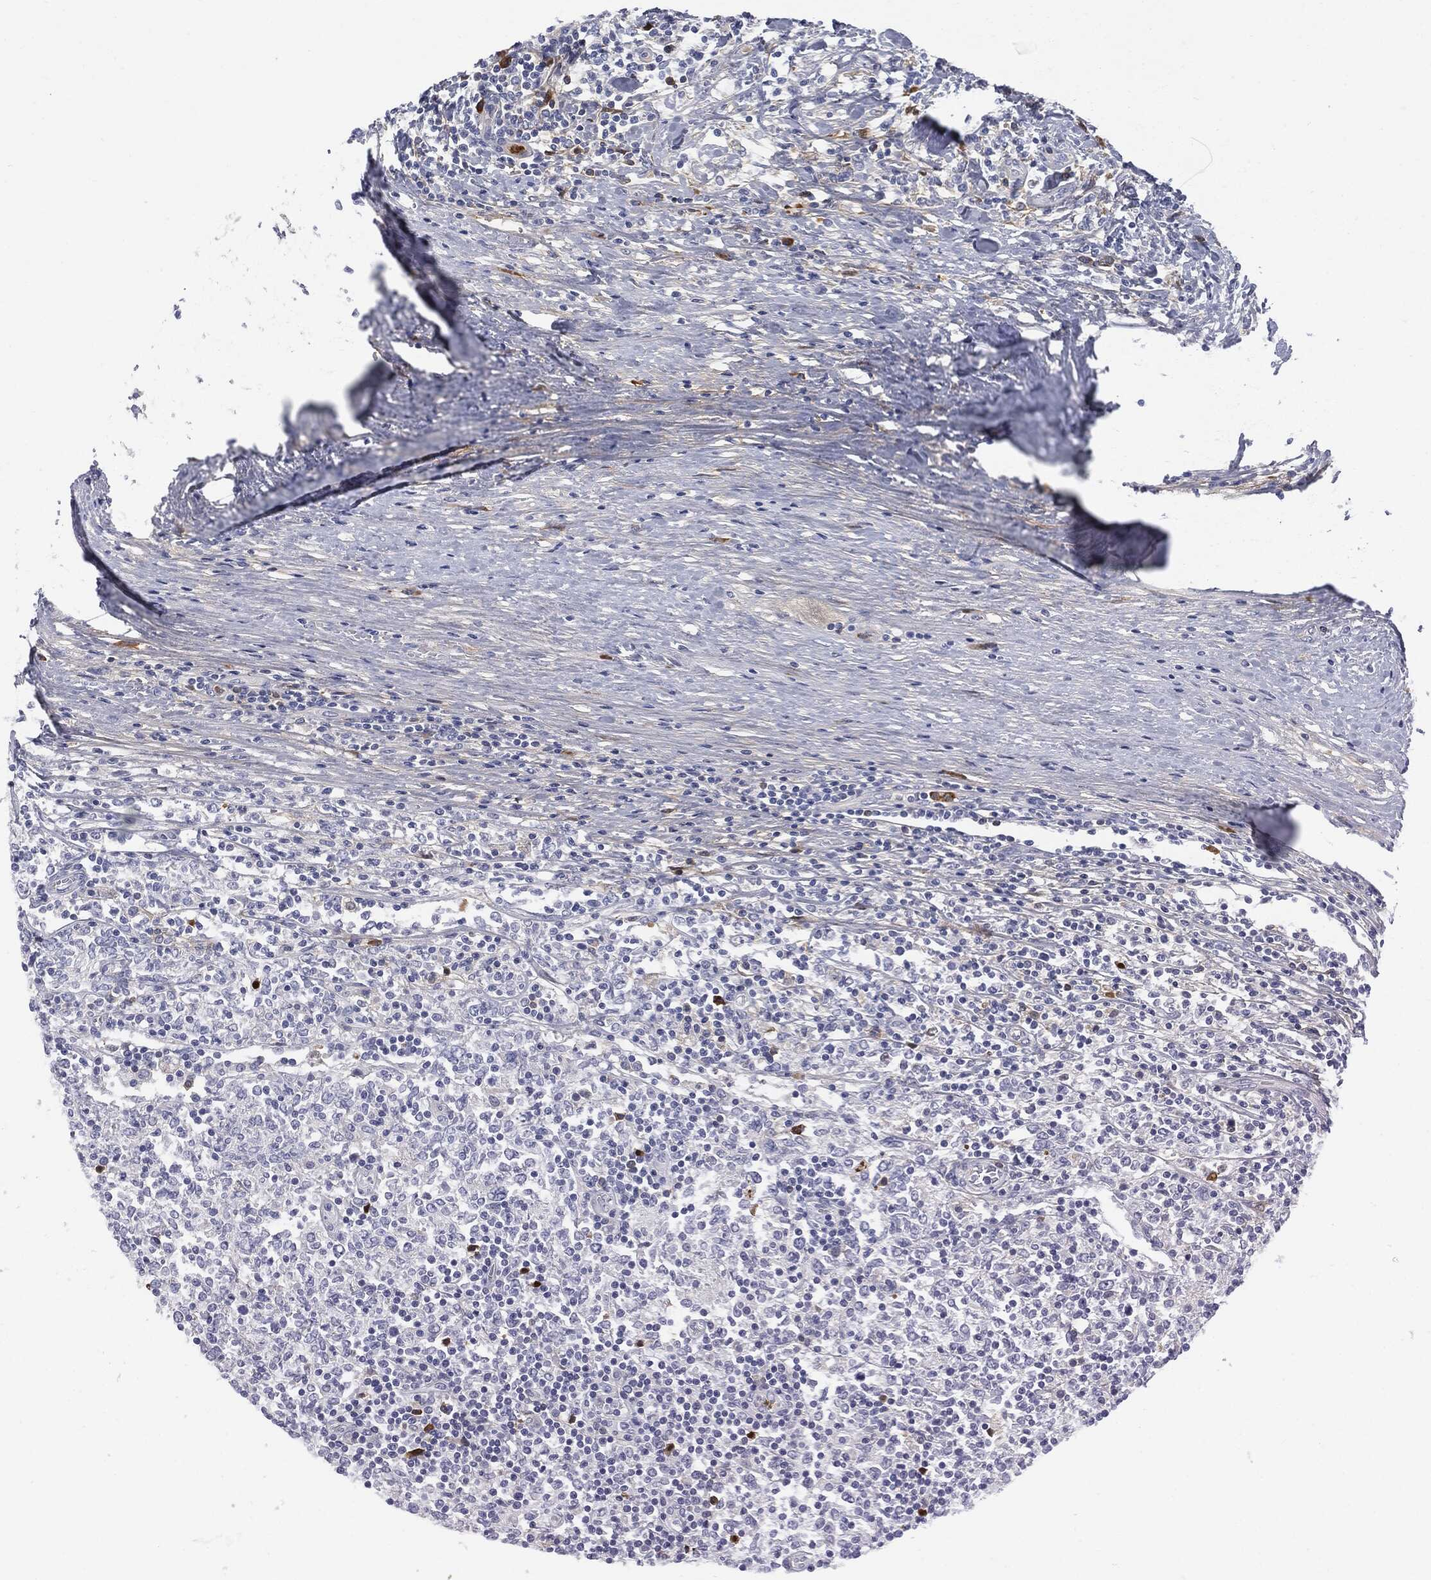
{"staining": {"intensity": "negative", "quantity": "none", "location": "none"}, "tissue": "lymphoma", "cell_type": "Tumor cells", "image_type": "cancer", "snomed": [{"axis": "morphology", "description": "Malignant lymphoma, non-Hodgkin's type, High grade"}, {"axis": "topography", "description": "Lymph node"}], "caption": "The micrograph exhibits no significant expression in tumor cells of lymphoma.", "gene": "BTK", "patient": {"sex": "female", "age": 84}}